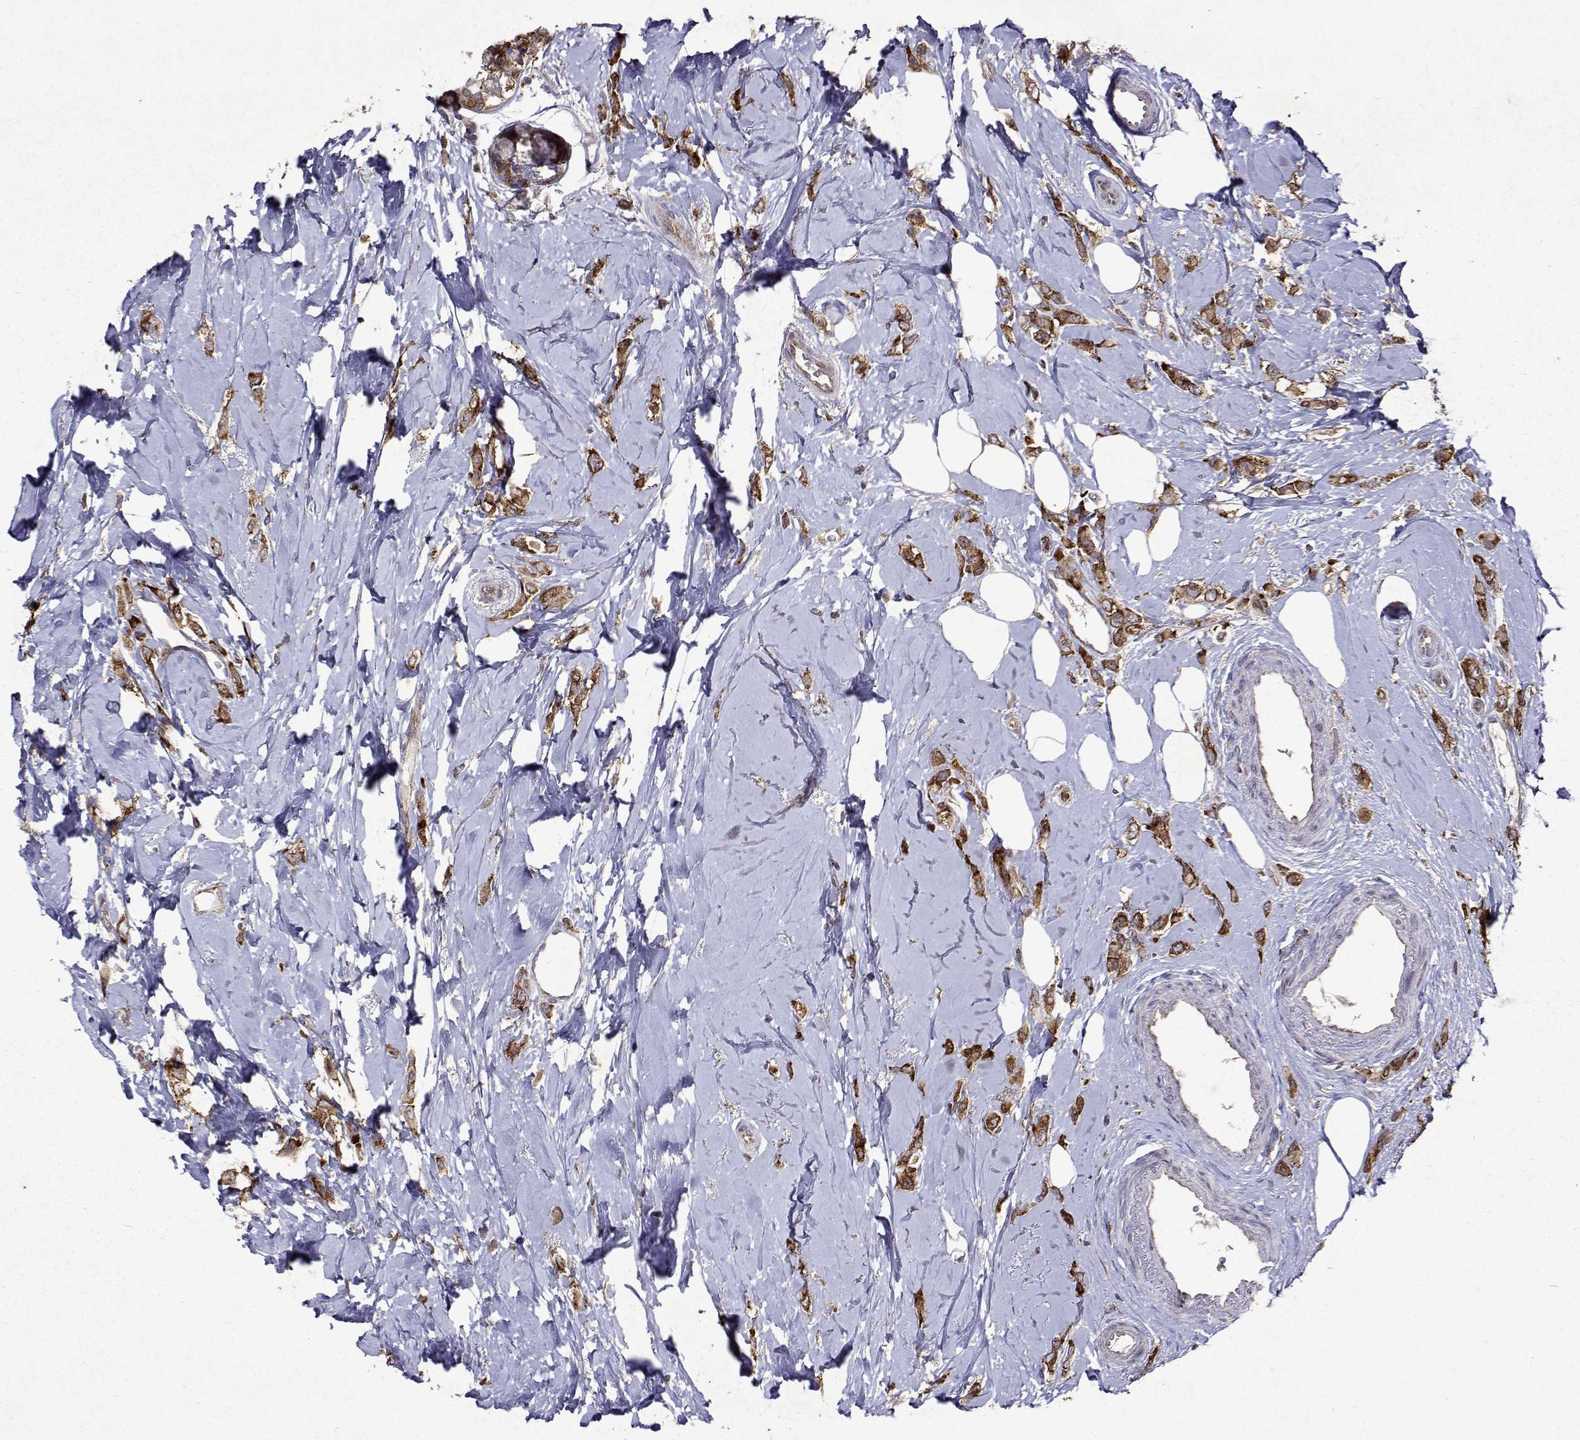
{"staining": {"intensity": "moderate", "quantity": ">75%", "location": "cytoplasmic/membranous"}, "tissue": "breast cancer", "cell_type": "Tumor cells", "image_type": "cancer", "snomed": [{"axis": "morphology", "description": "Lobular carcinoma"}, {"axis": "topography", "description": "Breast"}], "caption": "A histopathology image showing moderate cytoplasmic/membranous staining in about >75% of tumor cells in breast cancer, as visualized by brown immunohistochemical staining.", "gene": "TARBP2", "patient": {"sex": "female", "age": 66}}